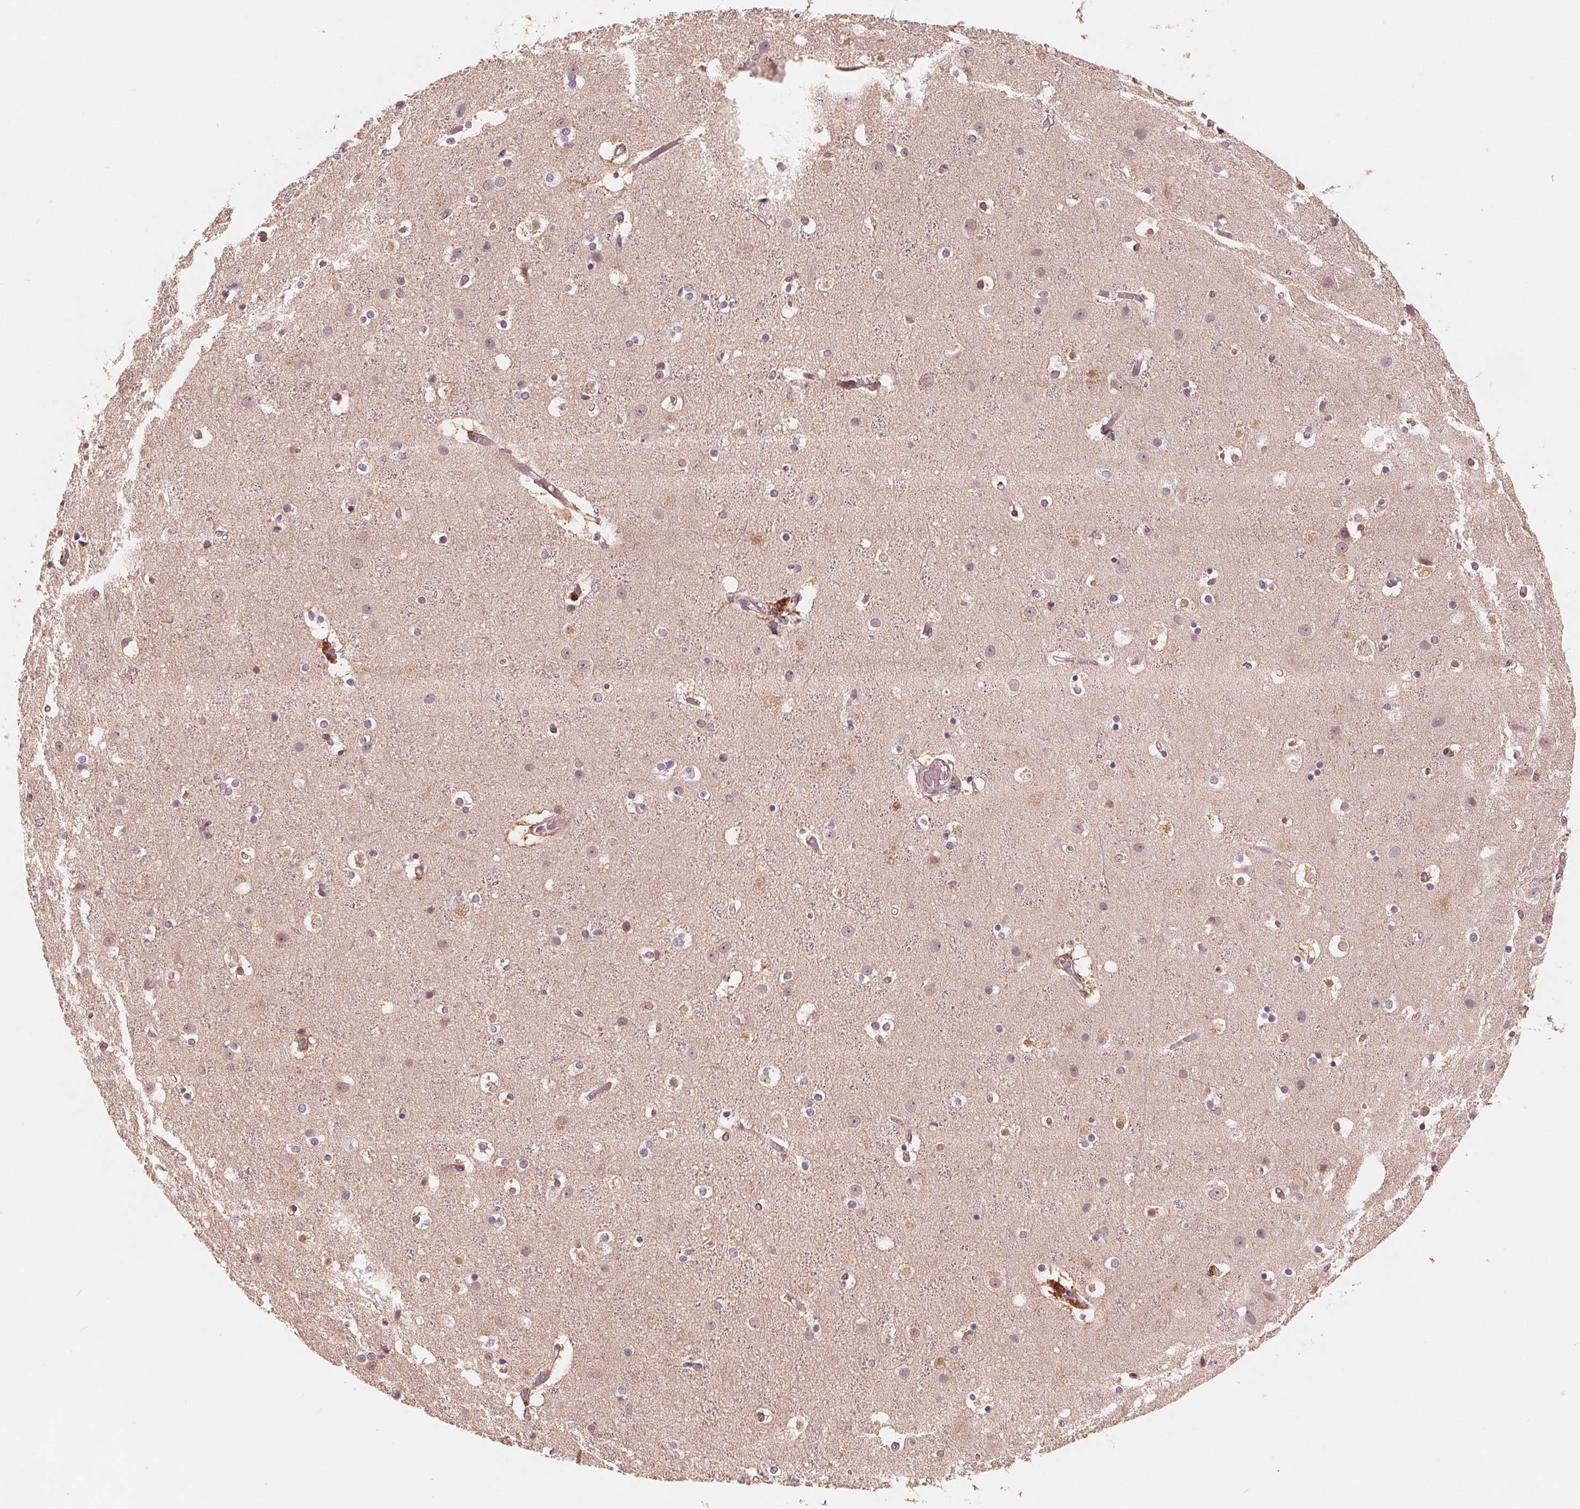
{"staining": {"intensity": "weak", "quantity": "25%-75%", "location": "cytoplasmic/membranous,nuclear"}, "tissue": "cerebral cortex", "cell_type": "Endothelial cells", "image_type": "normal", "snomed": [{"axis": "morphology", "description": "Normal tissue, NOS"}, {"axis": "topography", "description": "Cerebral cortex"}], "caption": "IHC photomicrograph of unremarkable cerebral cortex: cerebral cortex stained using IHC demonstrates low levels of weak protein expression localized specifically in the cytoplasmic/membranous,nuclear of endothelial cells, appearing as a cytoplasmic/membranous,nuclear brown color.", "gene": "IL9R", "patient": {"sex": "female", "age": 52}}